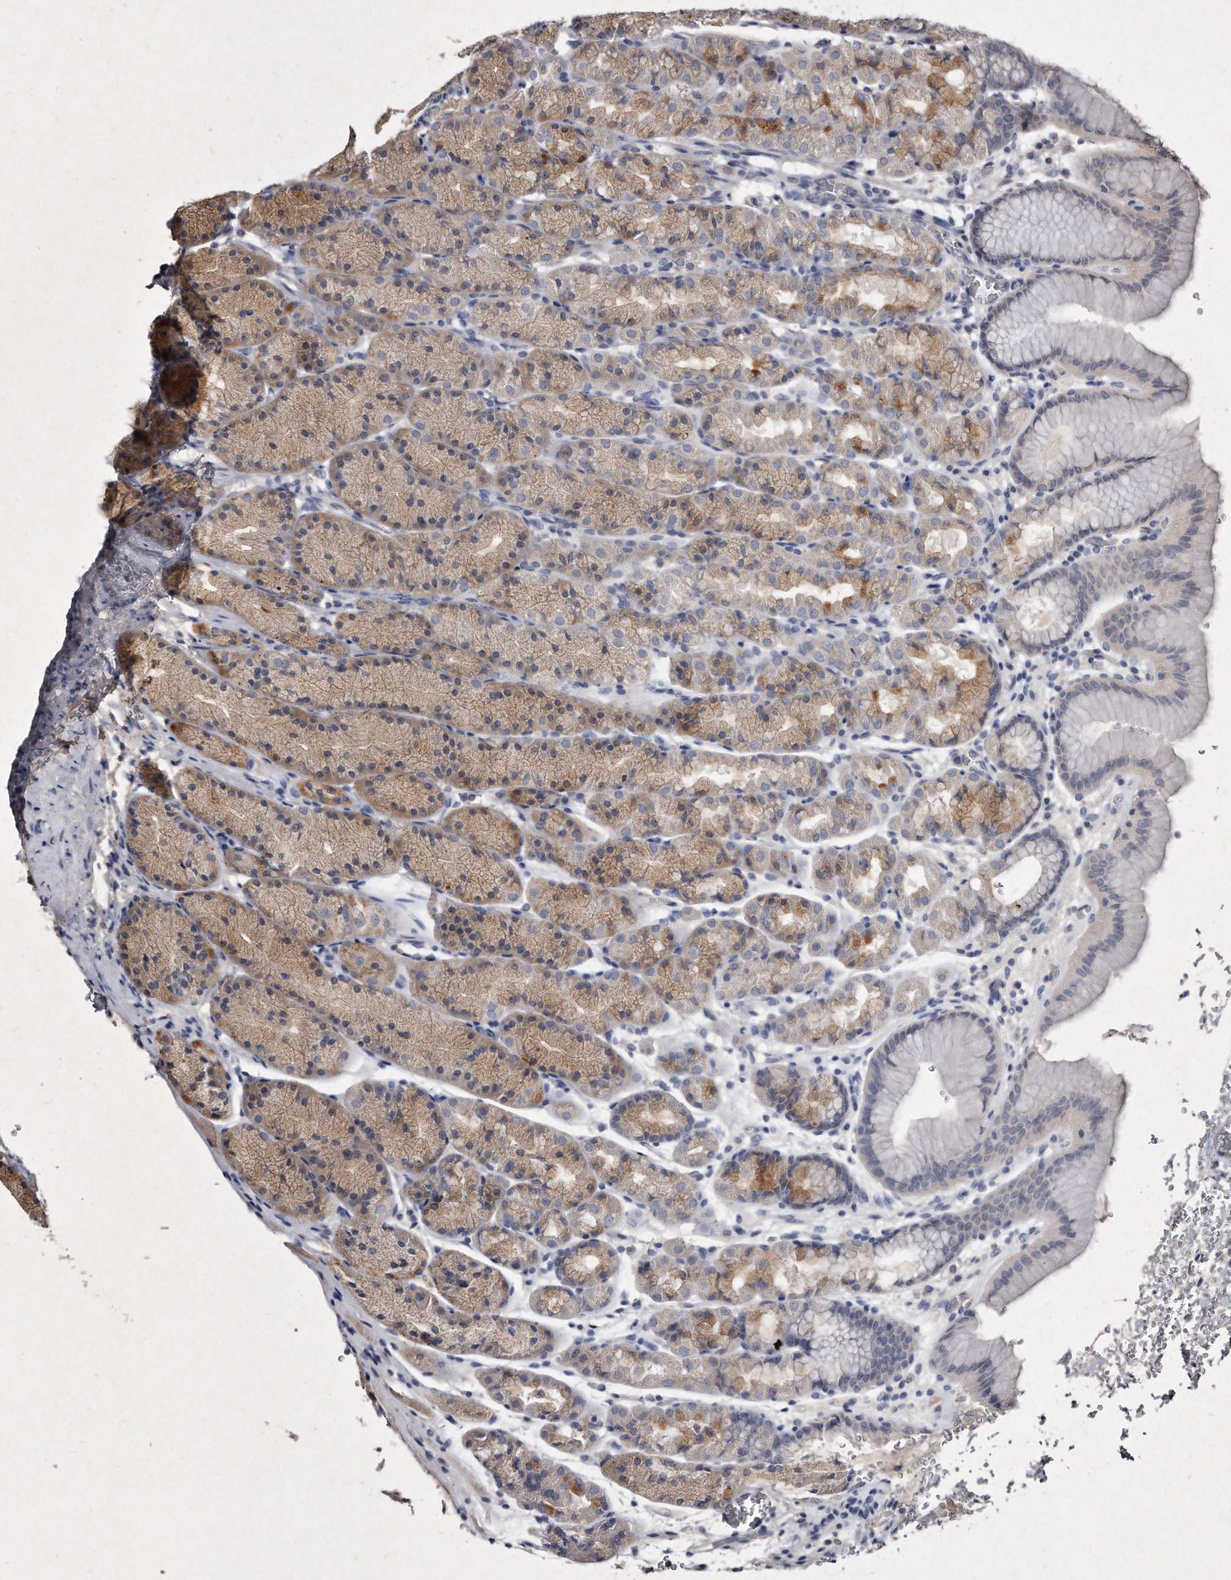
{"staining": {"intensity": "moderate", "quantity": "25%-75%", "location": "cytoplasmic/membranous"}, "tissue": "stomach", "cell_type": "Glandular cells", "image_type": "normal", "snomed": [{"axis": "morphology", "description": "Normal tissue, NOS"}, {"axis": "topography", "description": "Stomach"}], "caption": "Immunohistochemical staining of normal stomach shows medium levels of moderate cytoplasmic/membranous positivity in approximately 25%-75% of glandular cells. (DAB IHC, brown staining for protein, blue staining for nuclei).", "gene": "KLHDC3", "patient": {"sex": "male", "age": 42}}